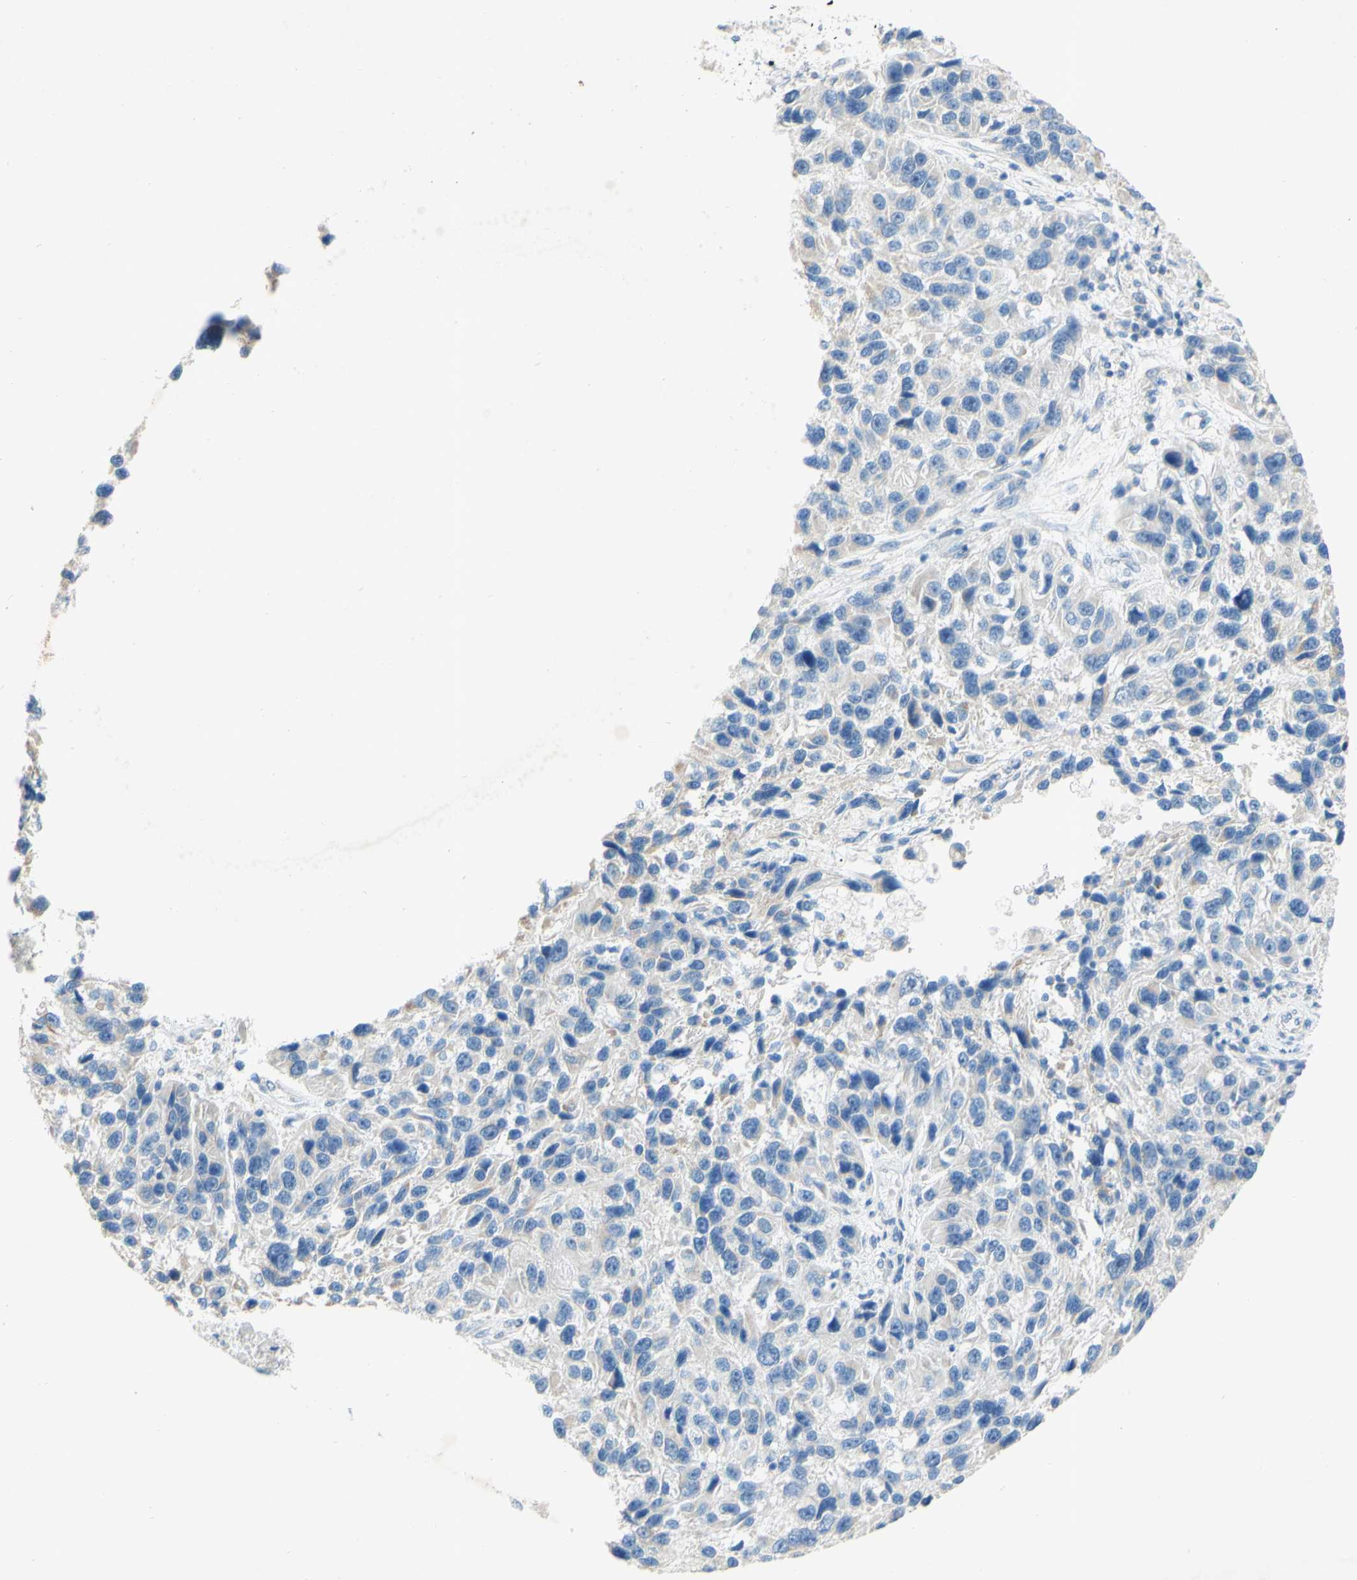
{"staining": {"intensity": "negative", "quantity": "none", "location": "none"}, "tissue": "melanoma", "cell_type": "Tumor cells", "image_type": "cancer", "snomed": [{"axis": "morphology", "description": "Malignant melanoma, NOS"}, {"axis": "topography", "description": "Skin"}], "caption": "Micrograph shows no protein expression in tumor cells of malignant melanoma tissue.", "gene": "ACADL", "patient": {"sex": "male", "age": 53}}